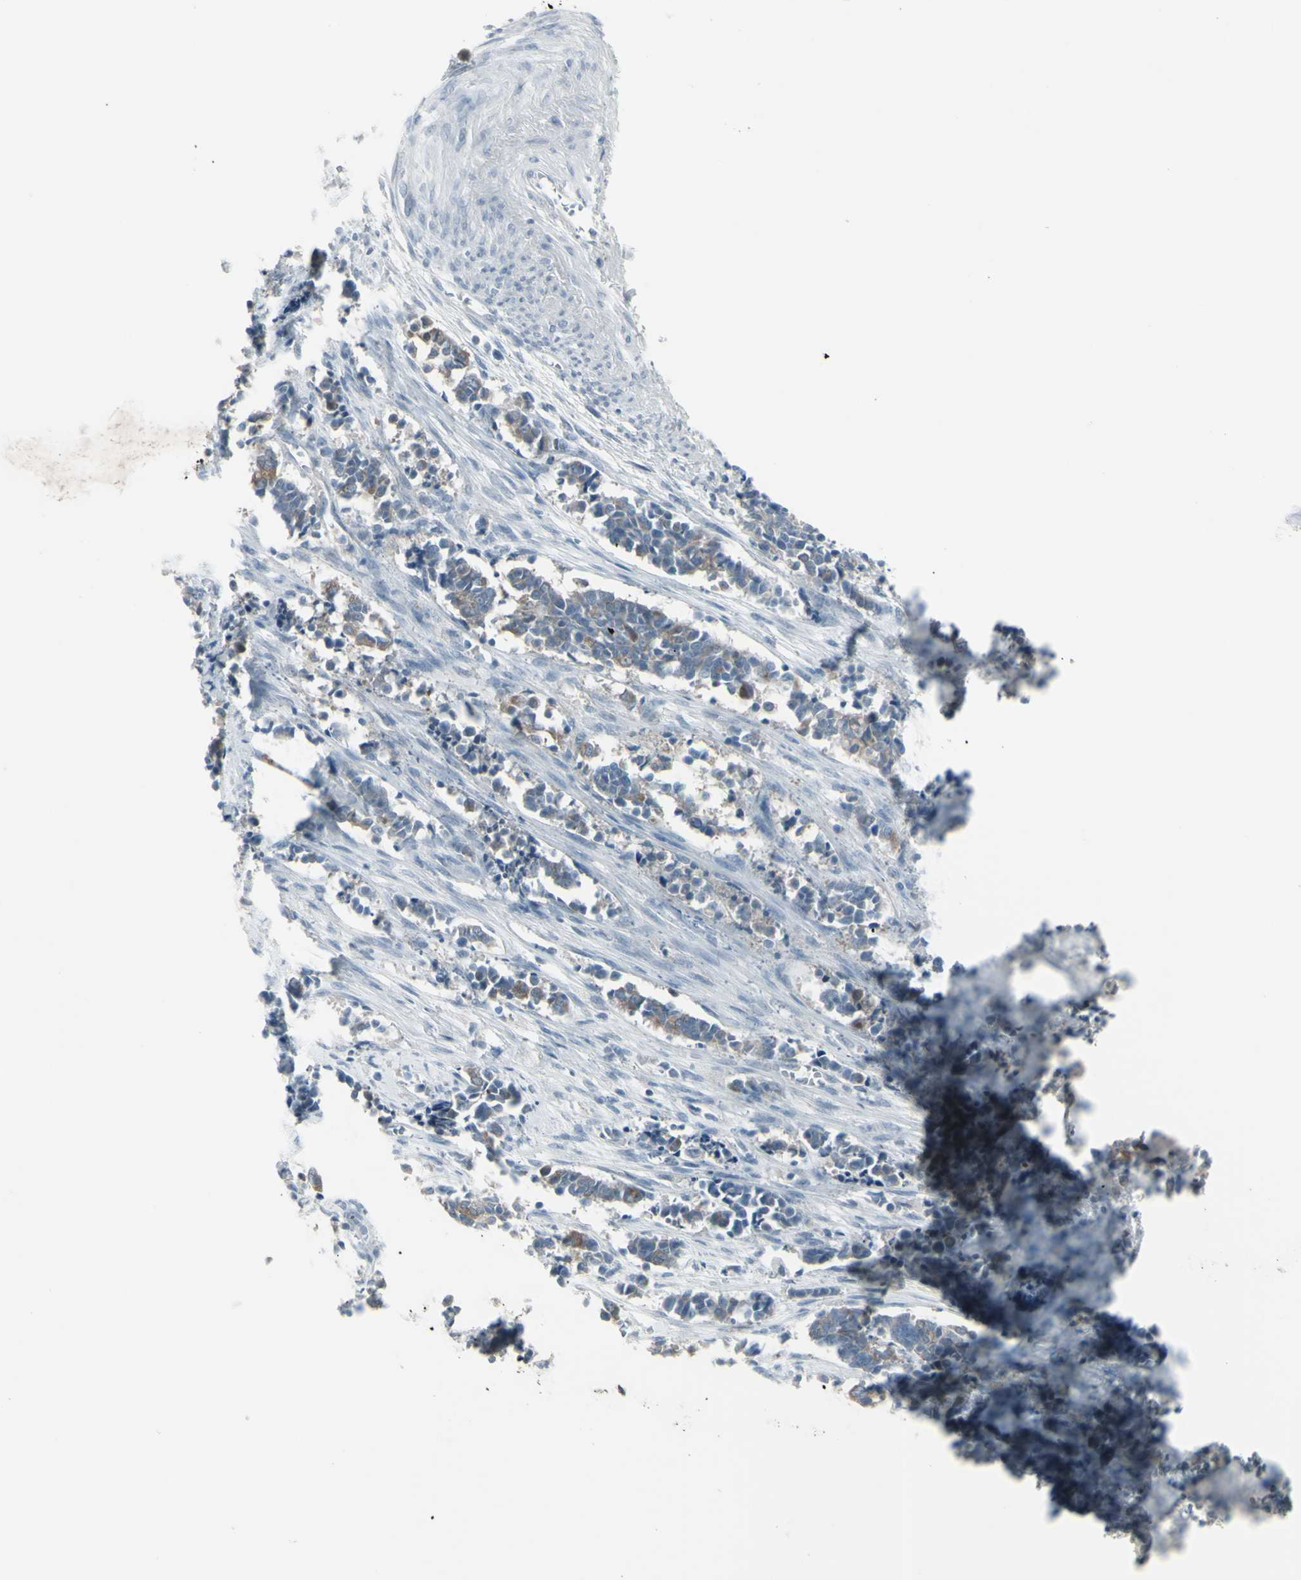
{"staining": {"intensity": "weak", "quantity": "<25%", "location": "cytoplasmic/membranous"}, "tissue": "cervical cancer", "cell_type": "Tumor cells", "image_type": "cancer", "snomed": [{"axis": "morphology", "description": "Normal tissue, NOS"}, {"axis": "morphology", "description": "Squamous cell carcinoma, NOS"}, {"axis": "topography", "description": "Cervix"}], "caption": "High magnification brightfield microscopy of cervical cancer stained with DAB (brown) and counterstained with hematoxylin (blue): tumor cells show no significant positivity.", "gene": "RAB3A", "patient": {"sex": "female", "age": 35}}